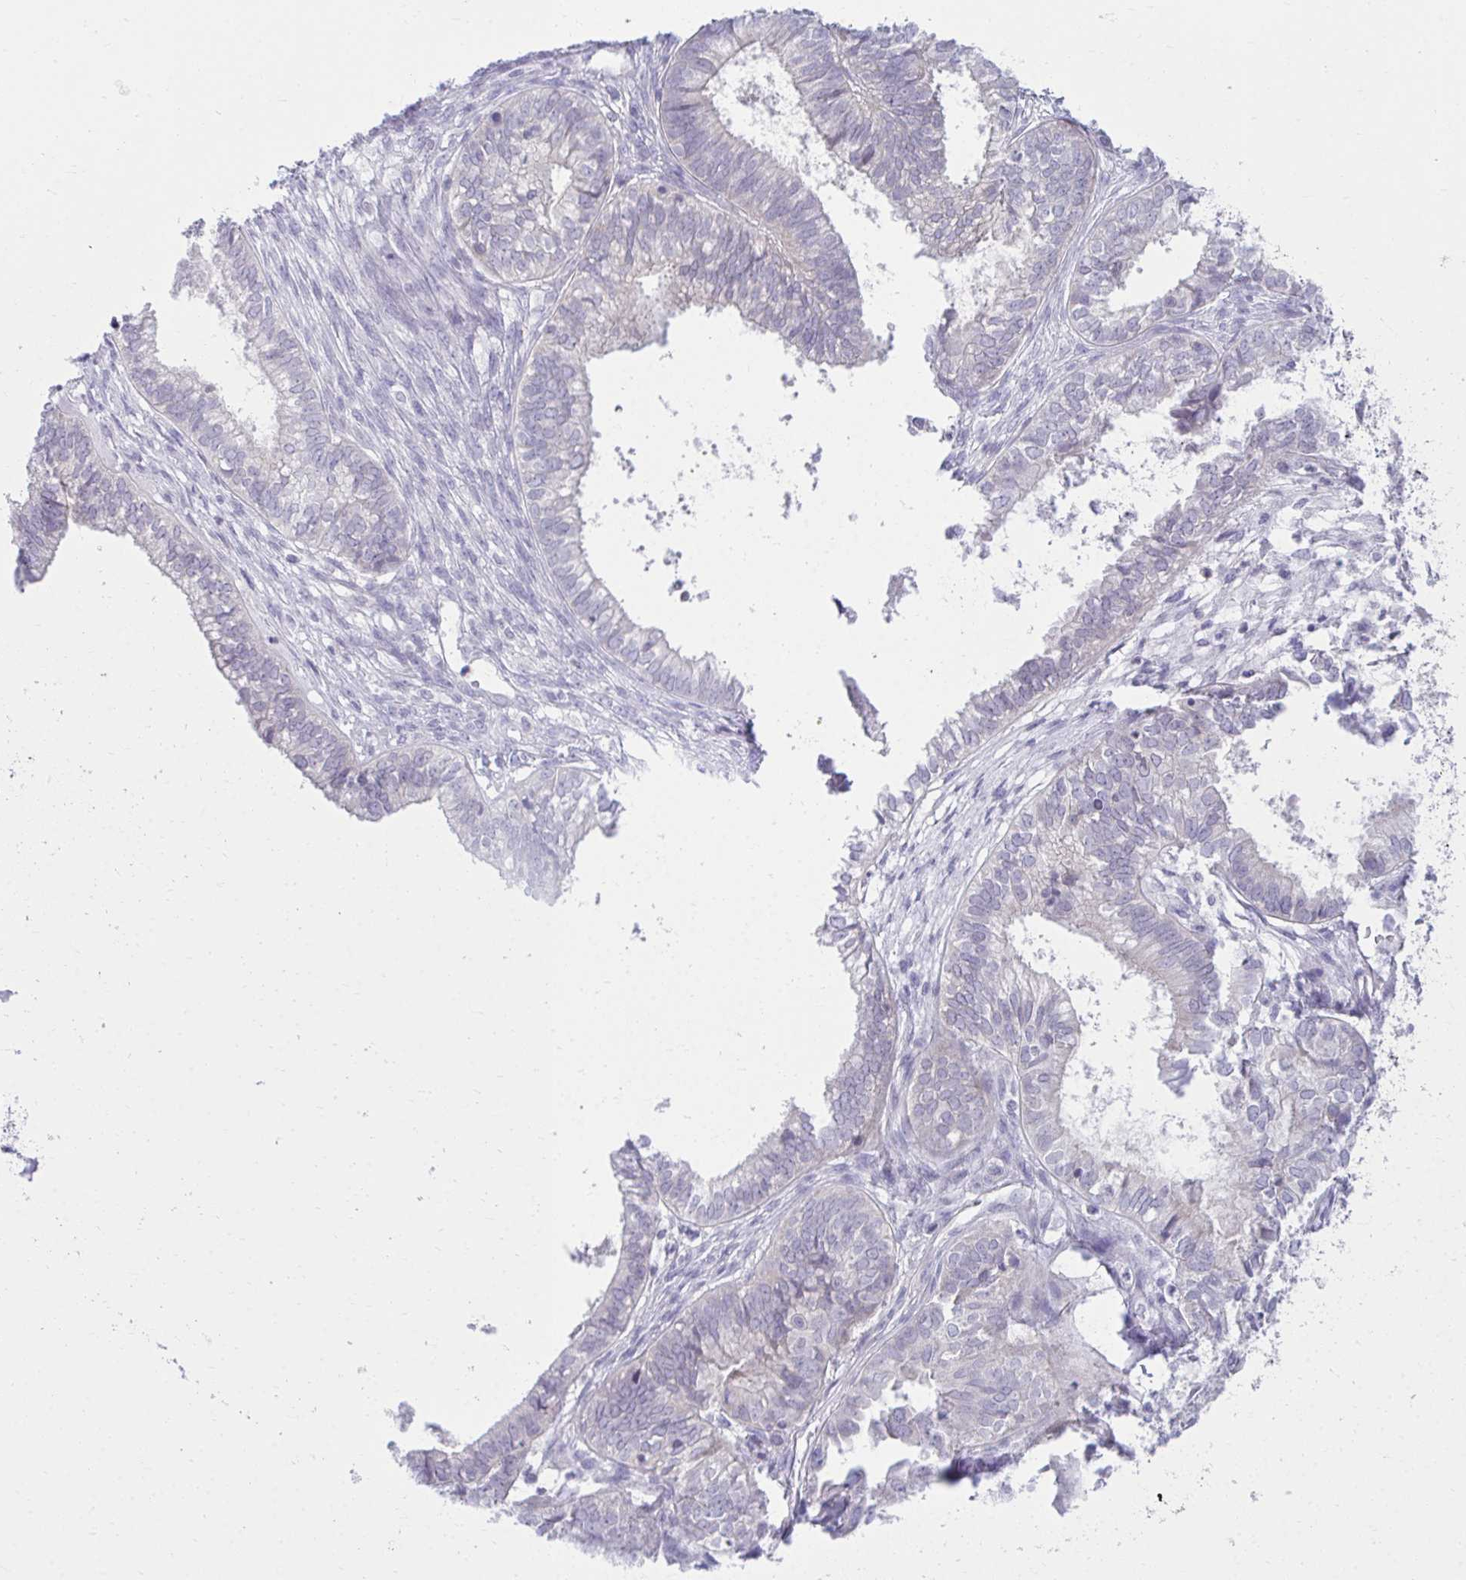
{"staining": {"intensity": "negative", "quantity": "none", "location": "none"}, "tissue": "ovarian cancer", "cell_type": "Tumor cells", "image_type": "cancer", "snomed": [{"axis": "morphology", "description": "Carcinoma, endometroid"}, {"axis": "topography", "description": "Ovary"}], "caption": "Immunohistochemistry histopathology image of neoplastic tissue: ovarian endometroid carcinoma stained with DAB (3,3'-diaminobenzidine) exhibits no significant protein staining in tumor cells.", "gene": "OR7A5", "patient": {"sex": "female", "age": 64}}